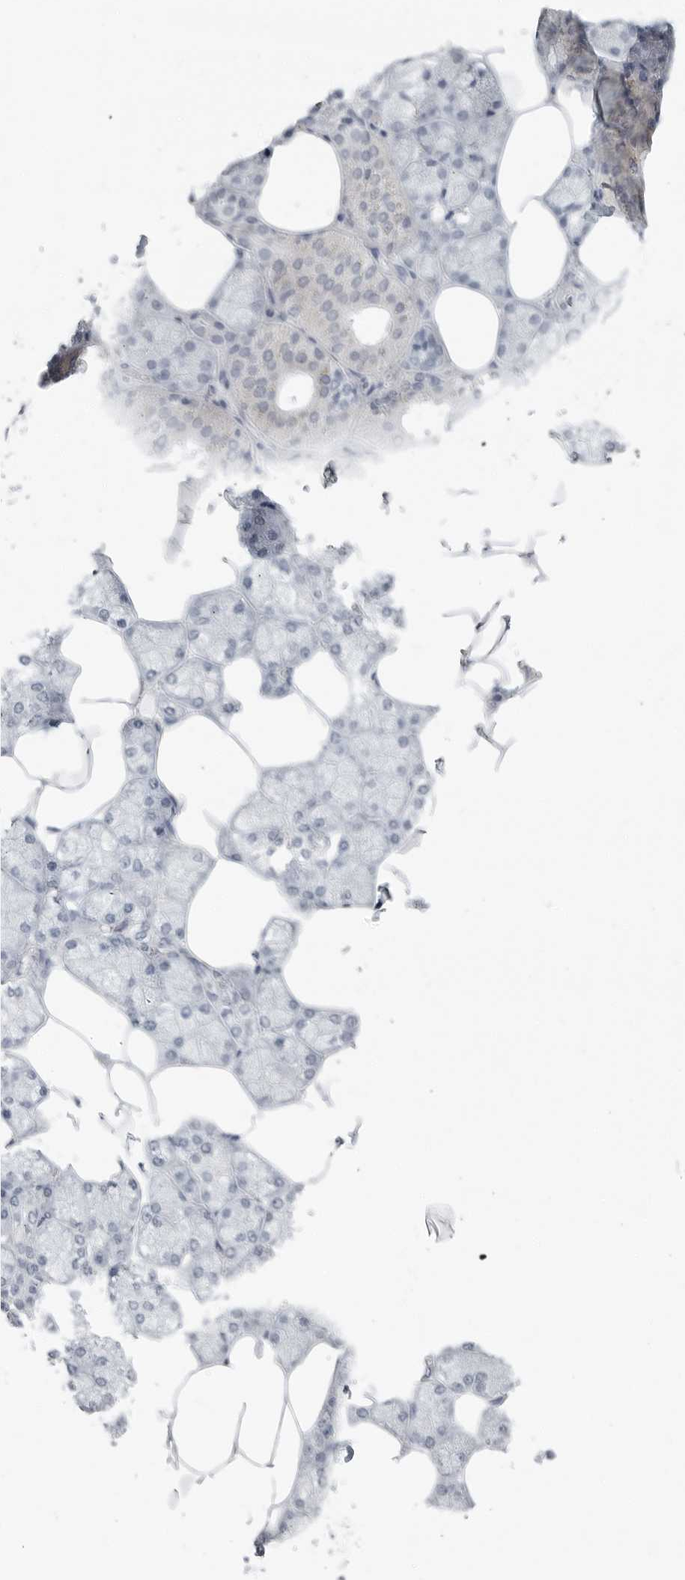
{"staining": {"intensity": "negative", "quantity": "none", "location": "none"}, "tissue": "salivary gland", "cell_type": "Glandular cells", "image_type": "normal", "snomed": [{"axis": "morphology", "description": "Normal tissue, NOS"}, {"axis": "topography", "description": "Salivary gland"}], "caption": "An immunohistochemistry (IHC) photomicrograph of benign salivary gland is shown. There is no staining in glandular cells of salivary gland. (IHC, brightfield microscopy, high magnification).", "gene": "XIRP1", "patient": {"sex": "male", "age": 62}}